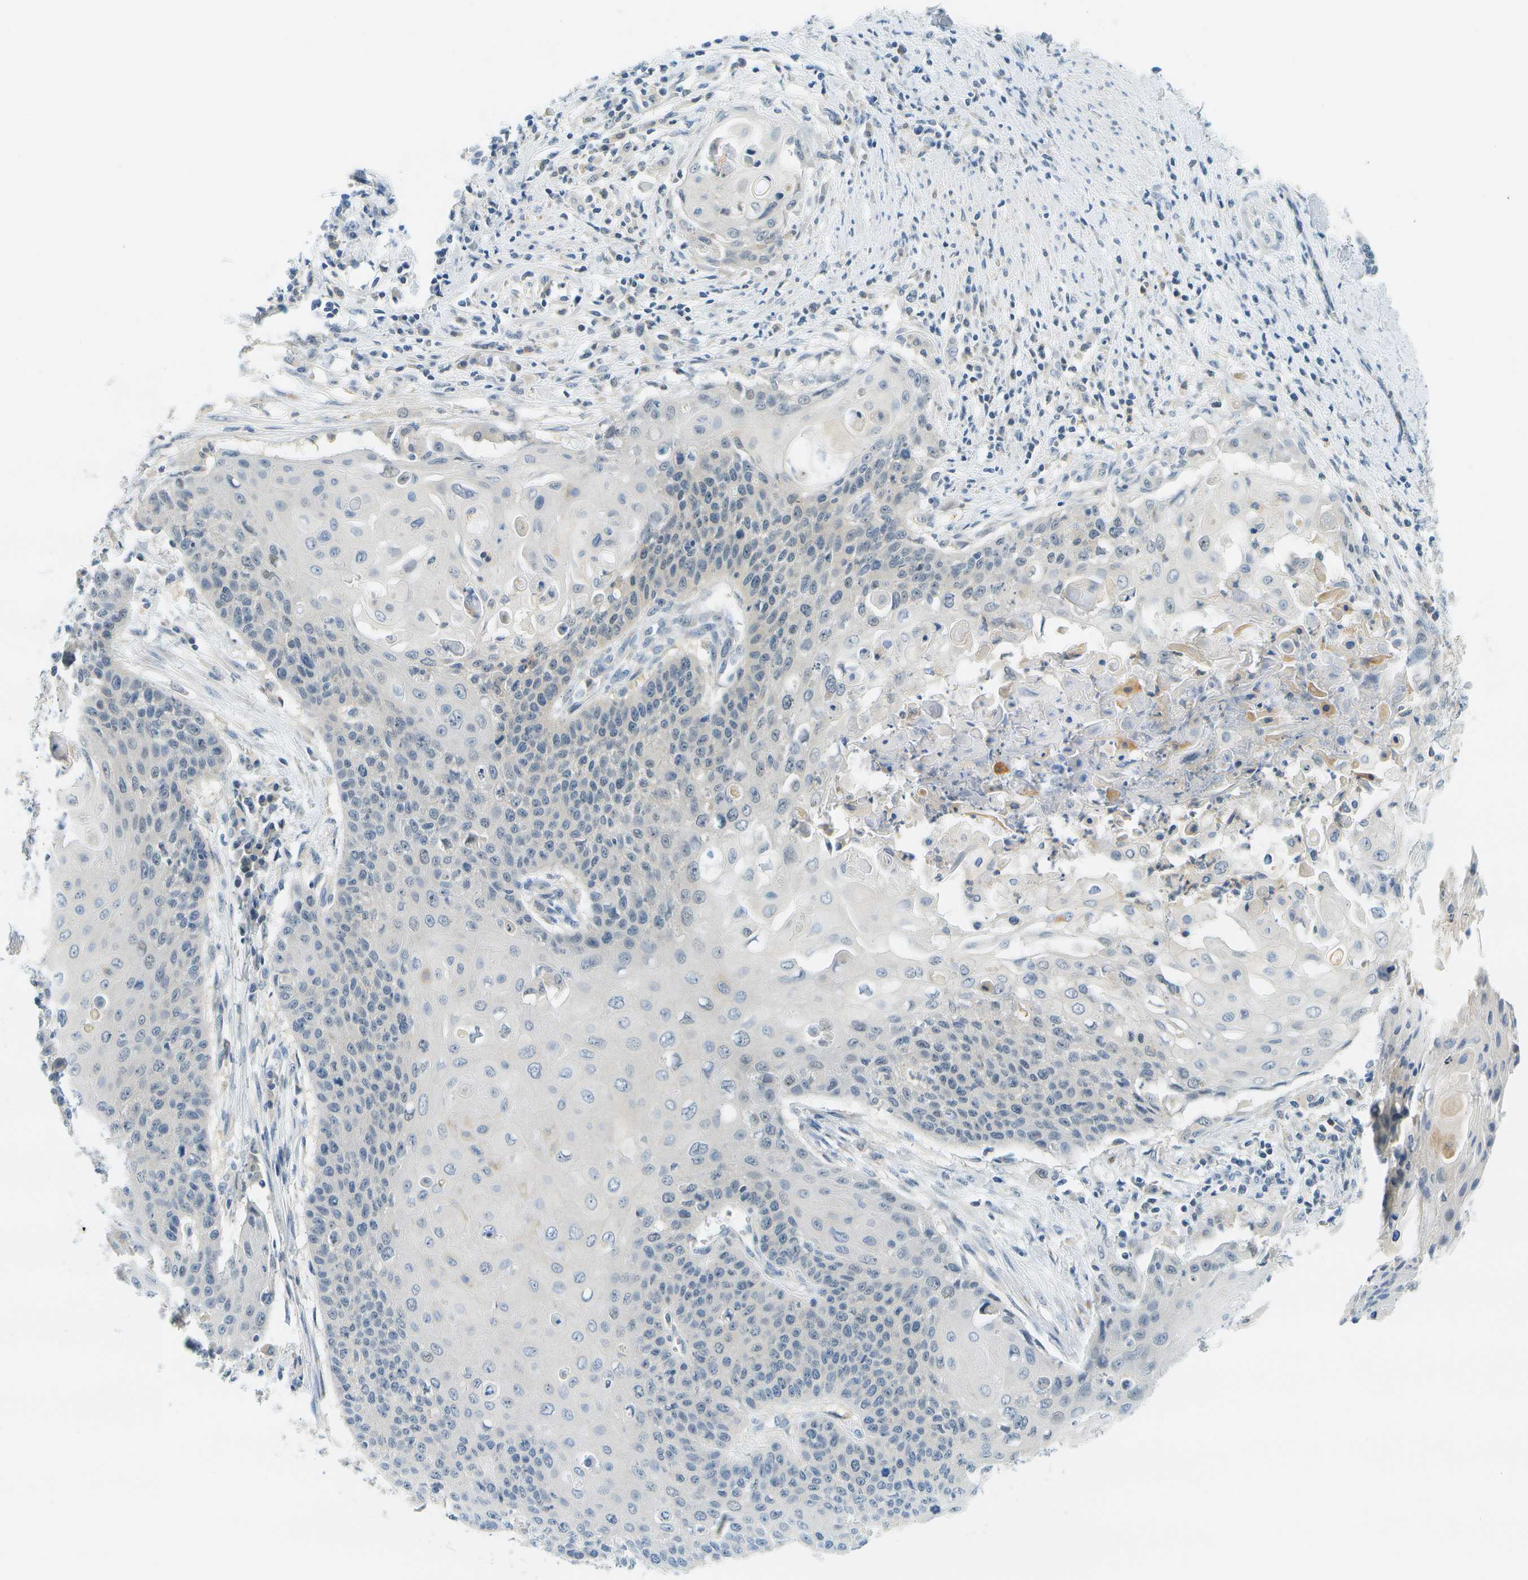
{"staining": {"intensity": "negative", "quantity": "none", "location": "none"}, "tissue": "cervical cancer", "cell_type": "Tumor cells", "image_type": "cancer", "snomed": [{"axis": "morphology", "description": "Squamous cell carcinoma, NOS"}, {"axis": "topography", "description": "Cervix"}], "caption": "Protein analysis of cervical cancer (squamous cell carcinoma) displays no significant staining in tumor cells.", "gene": "RASGRP2", "patient": {"sex": "female", "age": 39}}